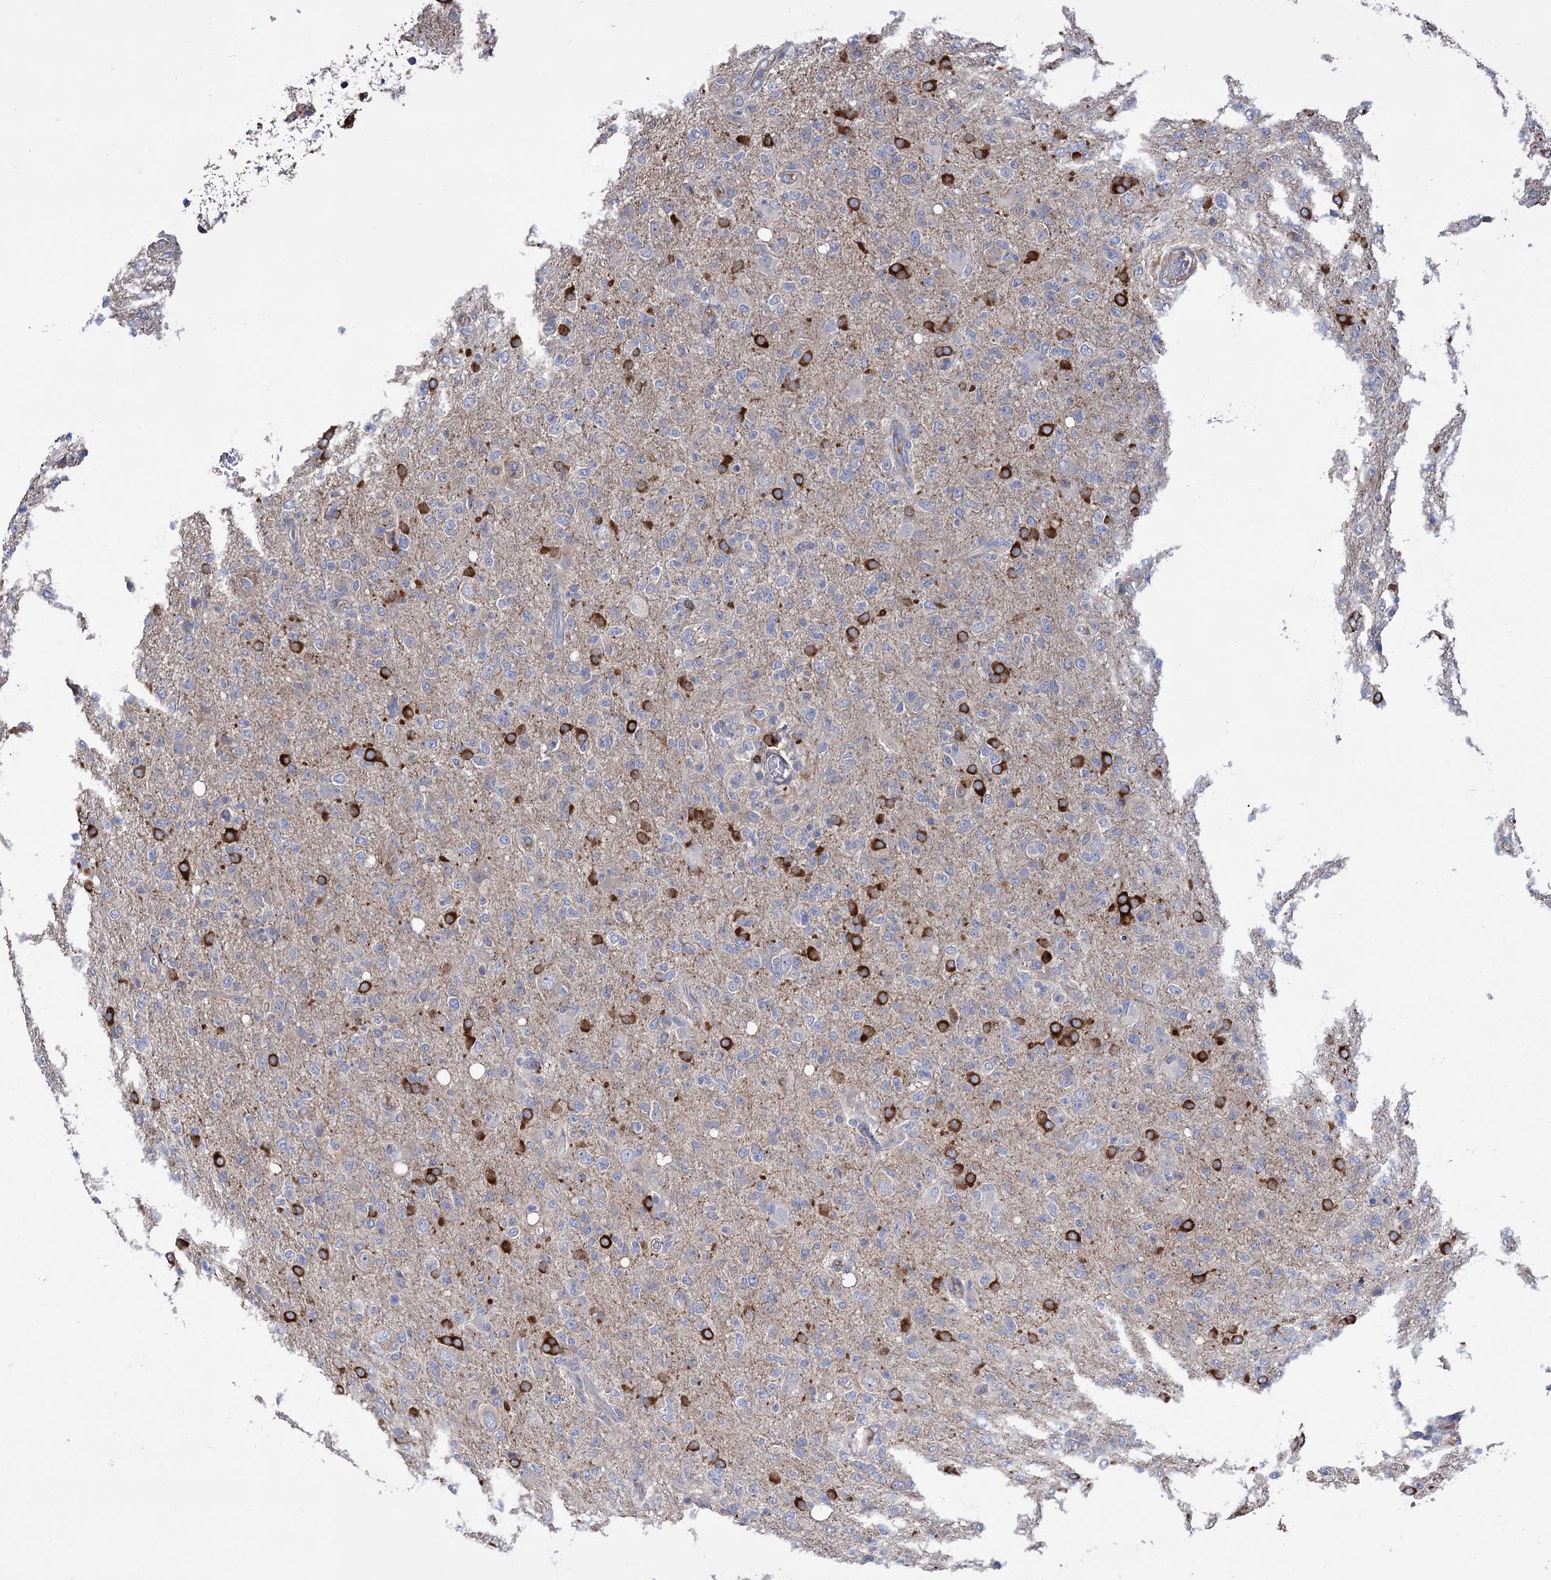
{"staining": {"intensity": "strong", "quantity": "25%-75%", "location": "cytoplasmic/membranous"}, "tissue": "glioma", "cell_type": "Tumor cells", "image_type": "cancer", "snomed": [{"axis": "morphology", "description": "Glioma, malignant, High grade"}, {"axis": "topography", "description": "Brain"}], "caption": "Glioma tissue exhibits strong cytoplasmic/membranous expression in approximately 25%-75% of tumor cells, visualized by immunohistochemistry.", "gene": "BBS4", "patient": {"sex": "female", "age": 57}}